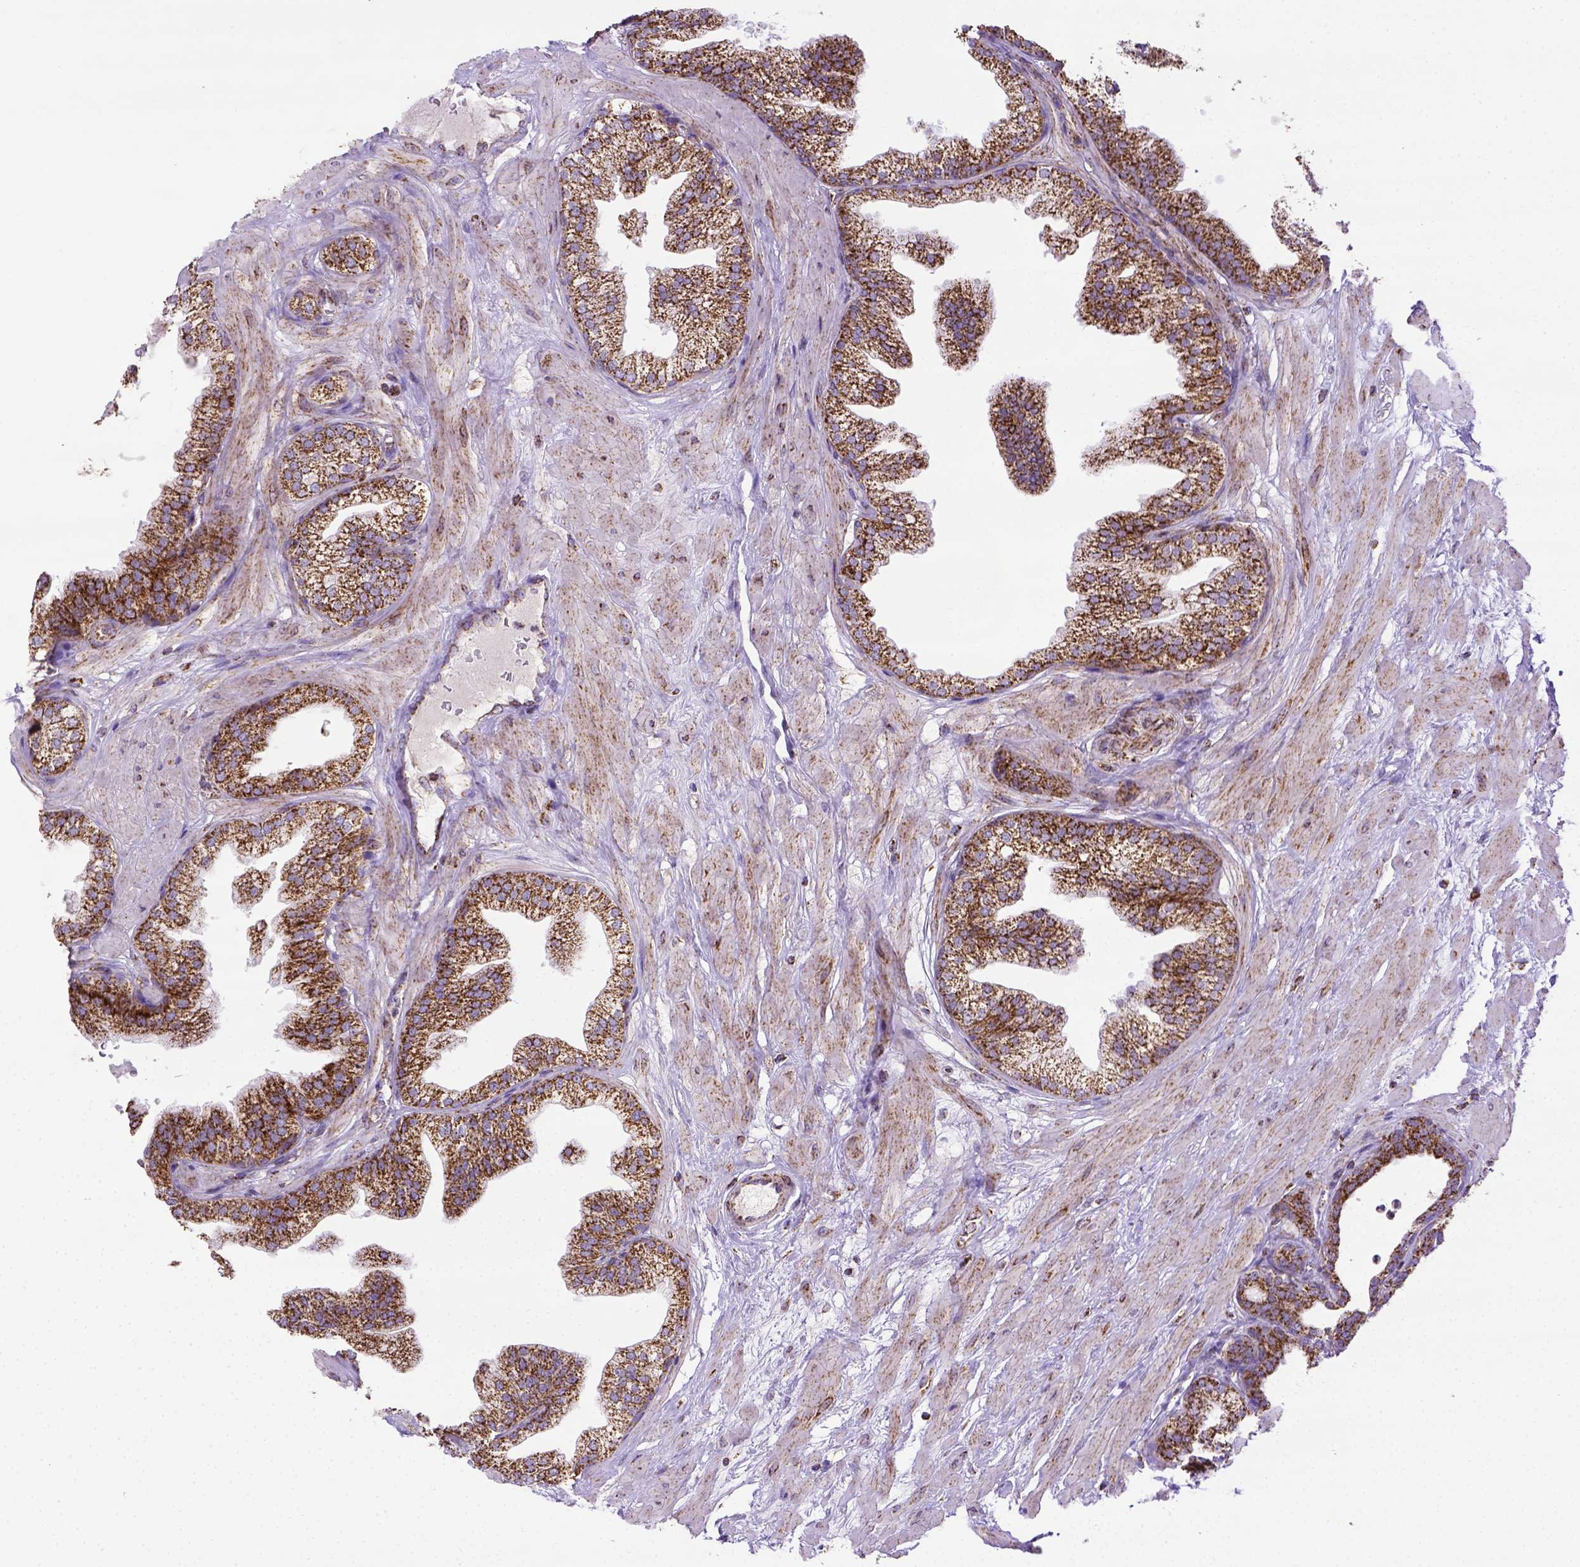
{"staining": {"intensity": "strong", "quantity": ">75%", "location": "cytoplasmic/membranous"}, "tissue": "prostate", "cell_type": "Glandular cells", "image_type": "normal", "snomed": [{"axis": "morphology", "description": "Normal tissue, NOS"}, {"axis": "topography", "description": "Prostate"}], "caption": "Immunohistochemical staining of unremarkable prostate displays >75% levels of strong cytoplasmic/membranous protein positivity in approximately >75% of glandular cells. Using DAB (brown) and hematoxylin (blue) stains, captured at high magnification using brightfield microscopy.", "gene": "MT", "patient": {"sex": "male", "age": 37}}